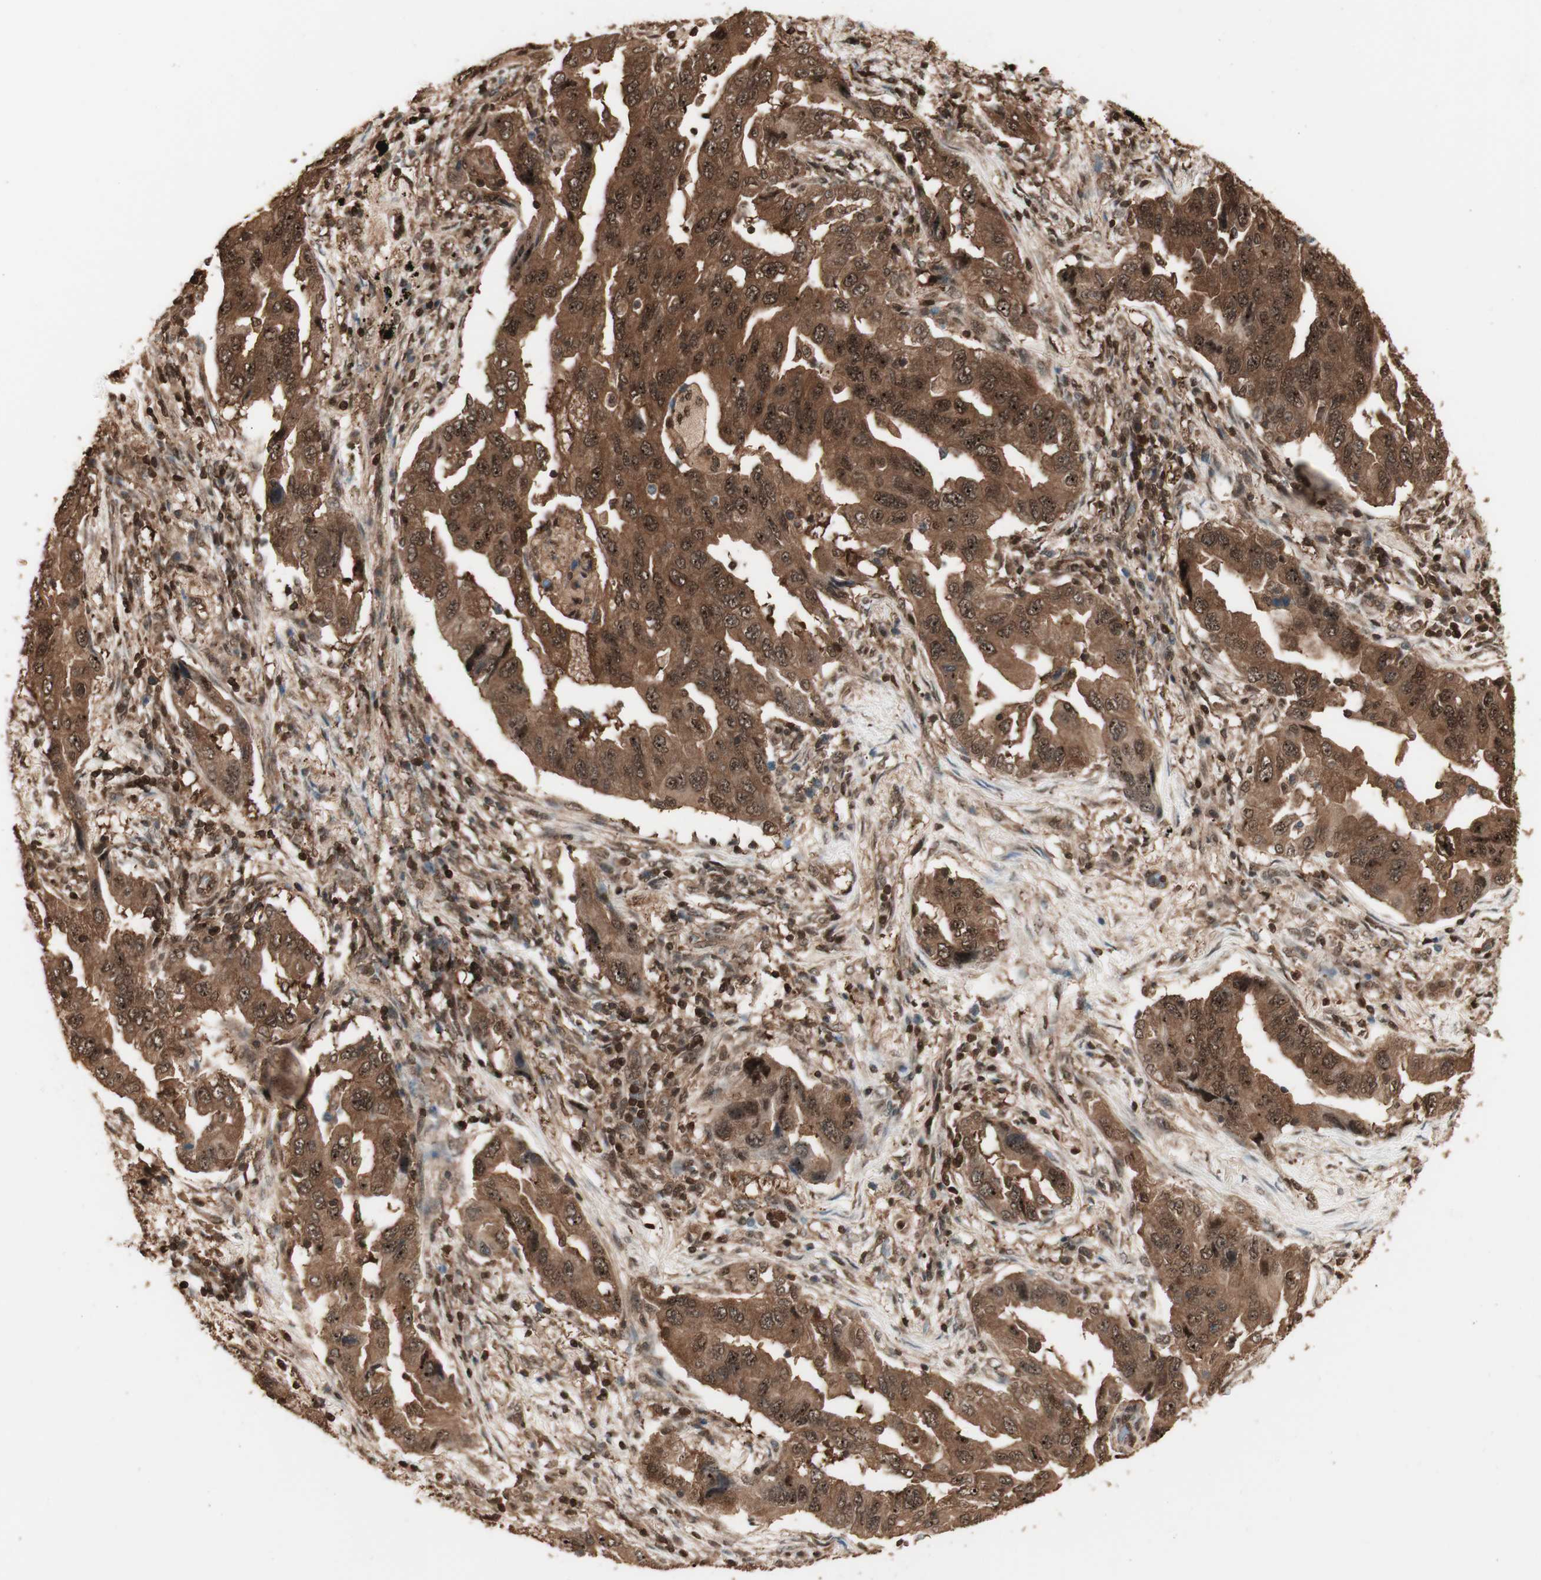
{"staining": {"intensity": "strong", "quantity": ">75%", "location": "cytoplasmic/membranous,nuclear"}, "tissue": "lung cancer", "cell_type": "Tumor cells", "image_type": "cancer", "snomed": [{"axis": "morphology", "description": "Adenocarcinoma, NOS"}, {"axis": "topography", "description": "Lung"}], "caption": "Tumor cells show strong cytoplasmic/membranous and nuclear expression in approximately >75% of cells in adenocarcinoma (lung).", "gene": "YWHAB", "patient": {"sex": "female", "age": 65}}